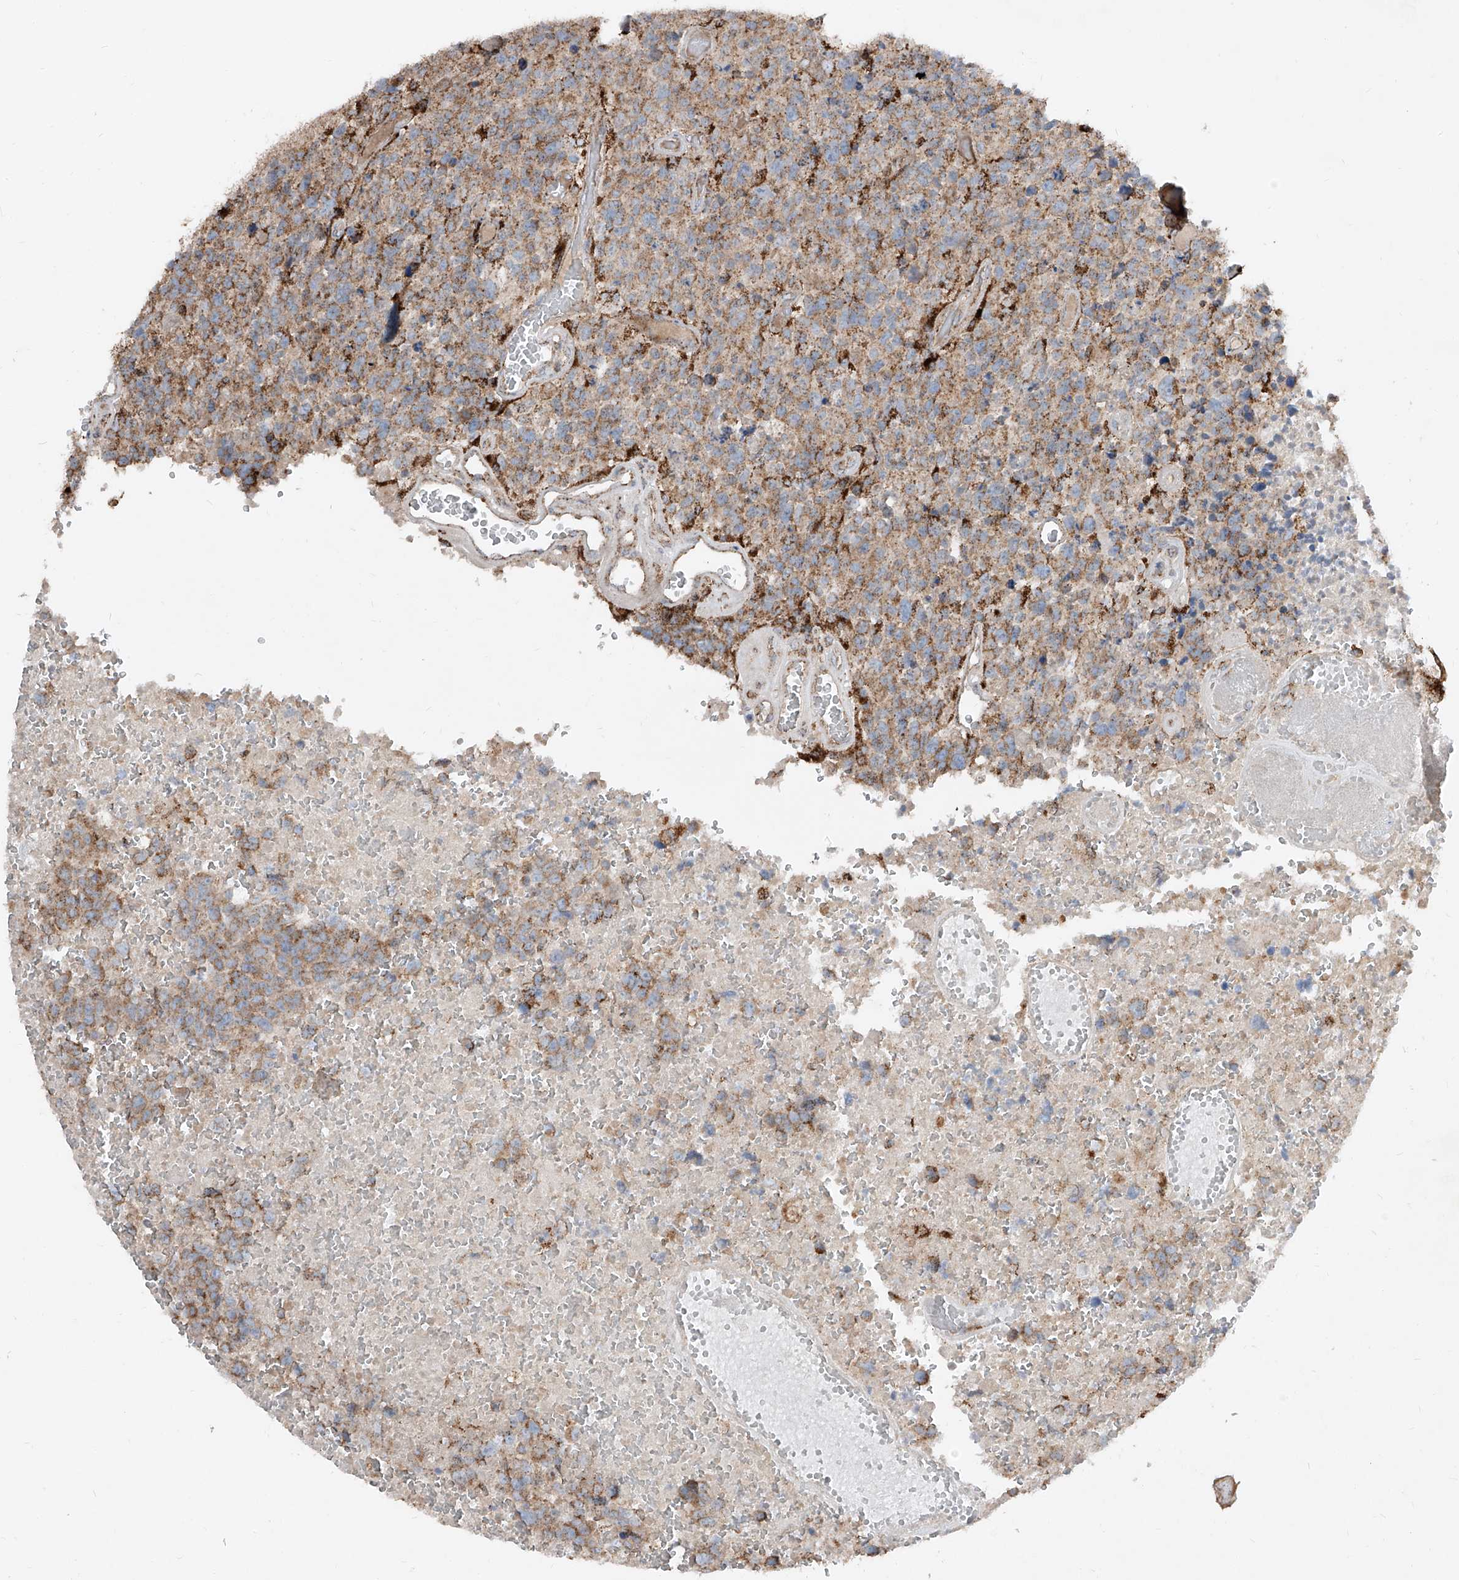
{"staining": {"intensity": "moderate", "quantity": ">75%", "location": "cytoplasmic/membranous"}, "tissue": "glioma", "cell_type": "Tumor cells", "image_type": "cancer", "snomed": [{"axis": "morphology", "description": "Glioma, malignant, High grade"}, {"axis": "topography", "description": "Brain"}], "caption": "DAB (3,3'-diaminobenzidine) immunohistochemical staining of human malignant glioma (high-grade) shows moderate cytoplasmic/membranous protein expression in approximately >75% of tumor cells. (DAB IHC, brown staining for protein, blue staining for nuclei).", "gene": "ABCD3", "patient": {"sex": "male", "age": 69}}